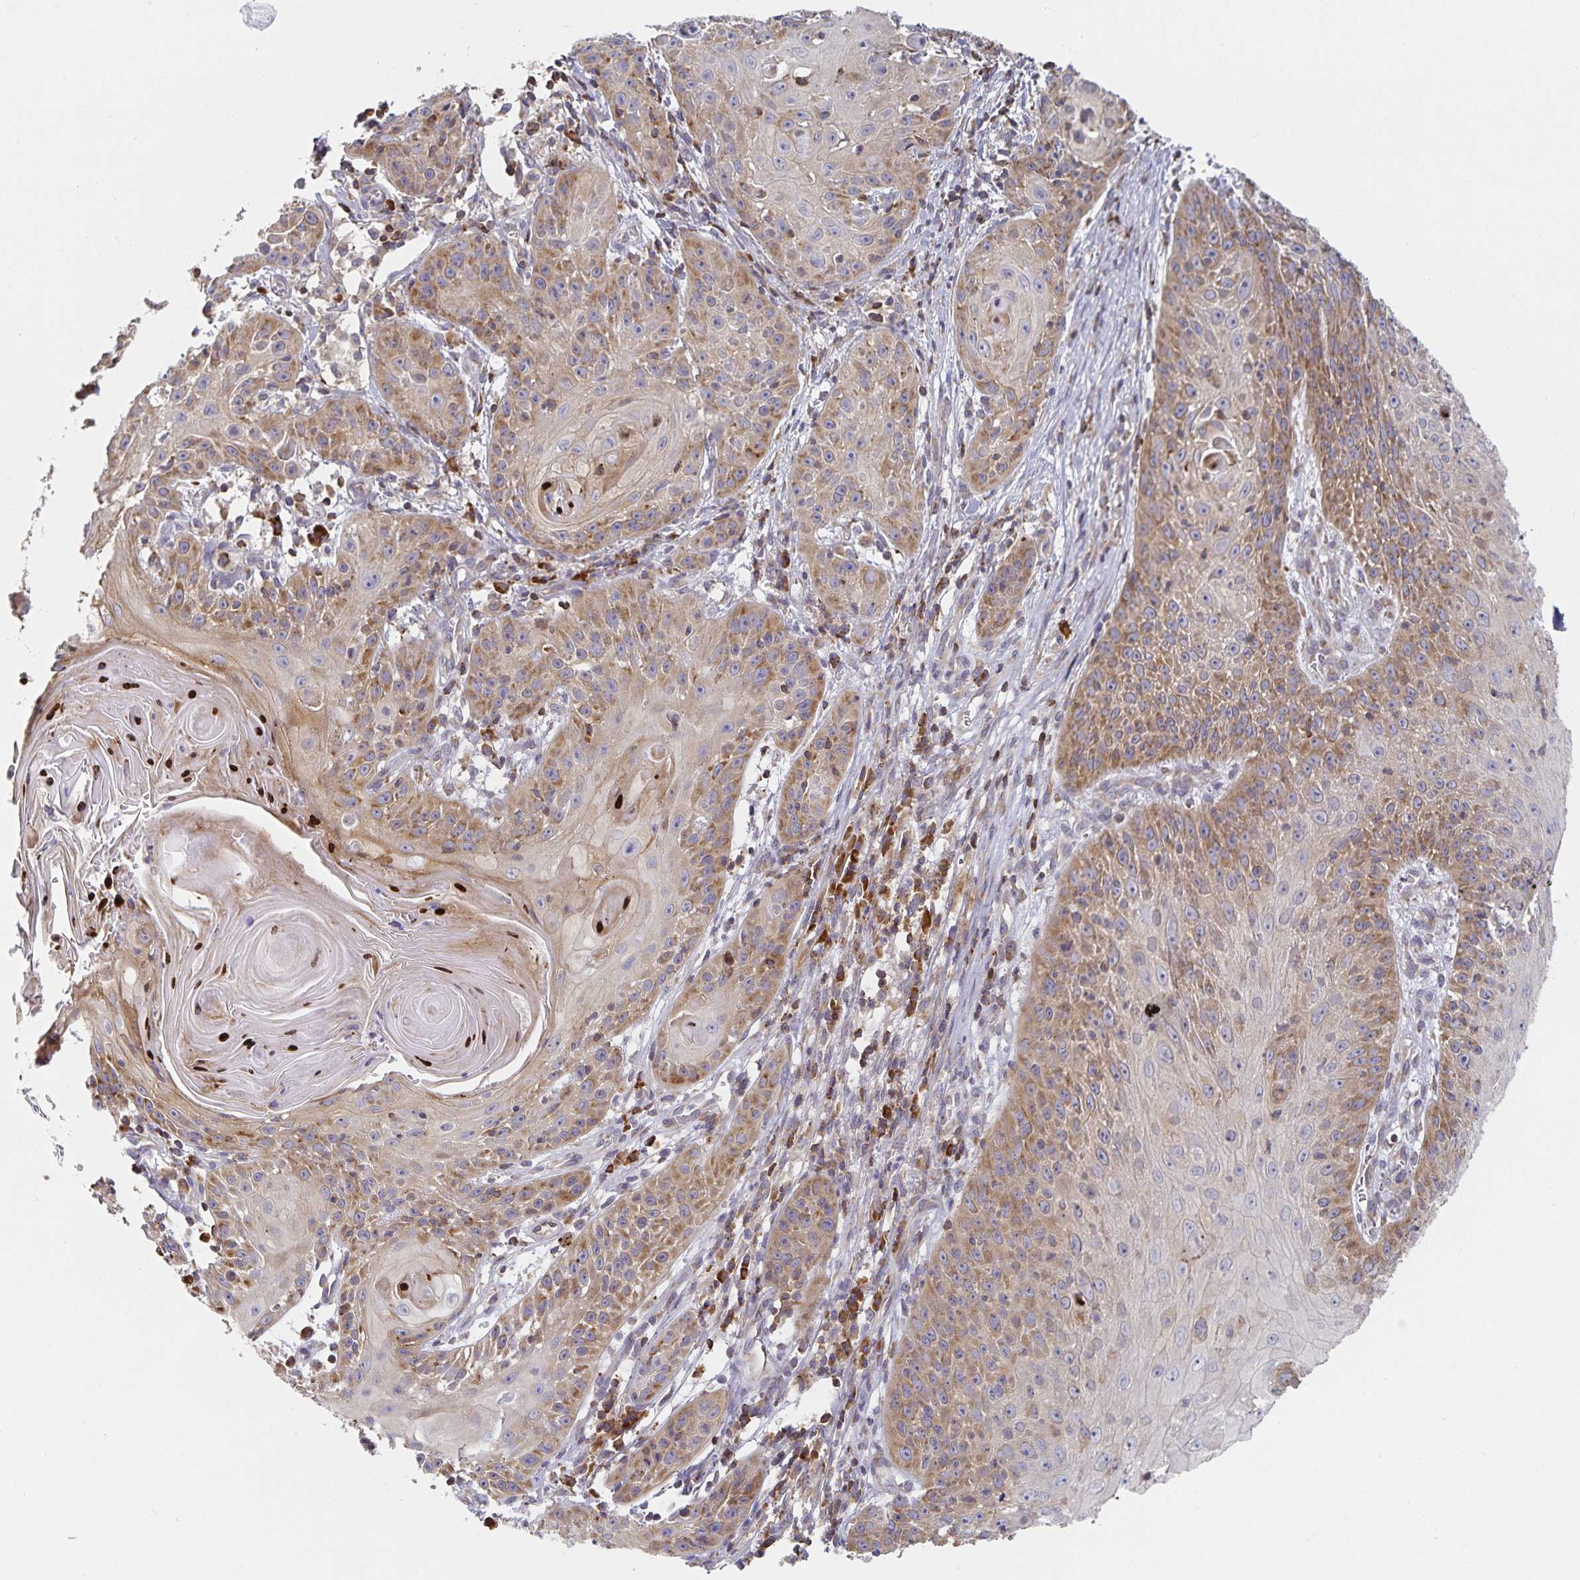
{"staining": {"intensity": "moderate", "quantity": ">75%", "location": "cytoplasmic/membranous"}, "tissue": "skin cancer", "cell_type": "Tumor cells", "image_type": "cancer", "snomed": [{"axis": "morphology", "description": "Squamous cell carcinoma, NOS"}, {"axis": "topography", "description": "Skin"}, {"axis": "topography", "description": "Vulva"}], "caption": "About >75% of tumor cells in skin cancer exhibit moderate cytoplasmic/membranous protein positivity as visualized by brown immunohistochemical staining.", "gene": "NOMO1", "patient": {"sex": "female", "age": 76}}